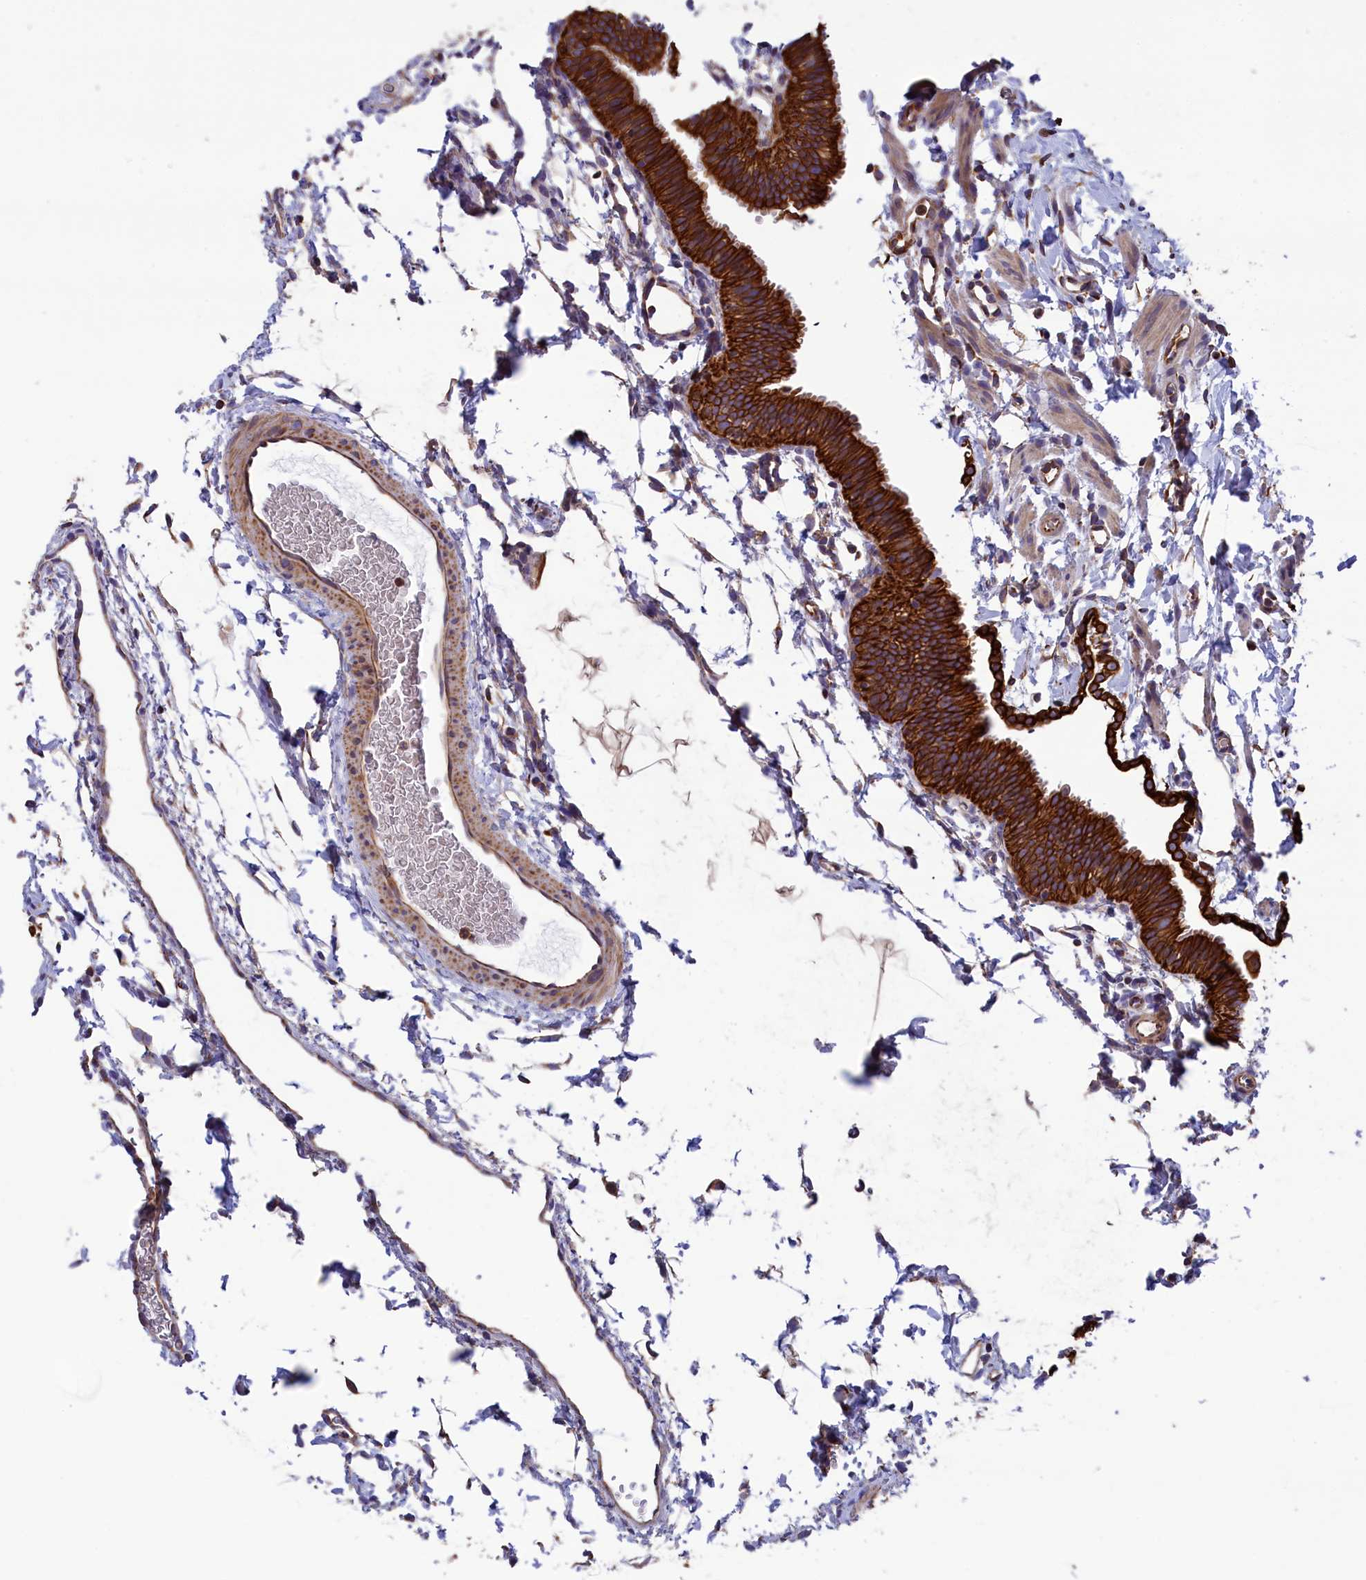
{"staining": {"intensity": "strong", "quantity": ">75%", "location": "cytoplasmic/membranous"}, "tissue": "fallopian tube", "cell_type": "Glandular cells", "image_type": "normal", "snomed": [{"axis": "morphology", "description": "Normal tissue, NOS"}, {"axis": "topography", "description": "Fallopian tube"}], "caption": "Immunohistochemistry (IHC) micrograph of normal fallopian tube stained for a protein (brown), which demonstrates high levels of strong cytoplasmic/membranous expression in approximately >75% of glandular cells.", "gene": "GATB", "patient": {"sex": "female", "age": 35}}